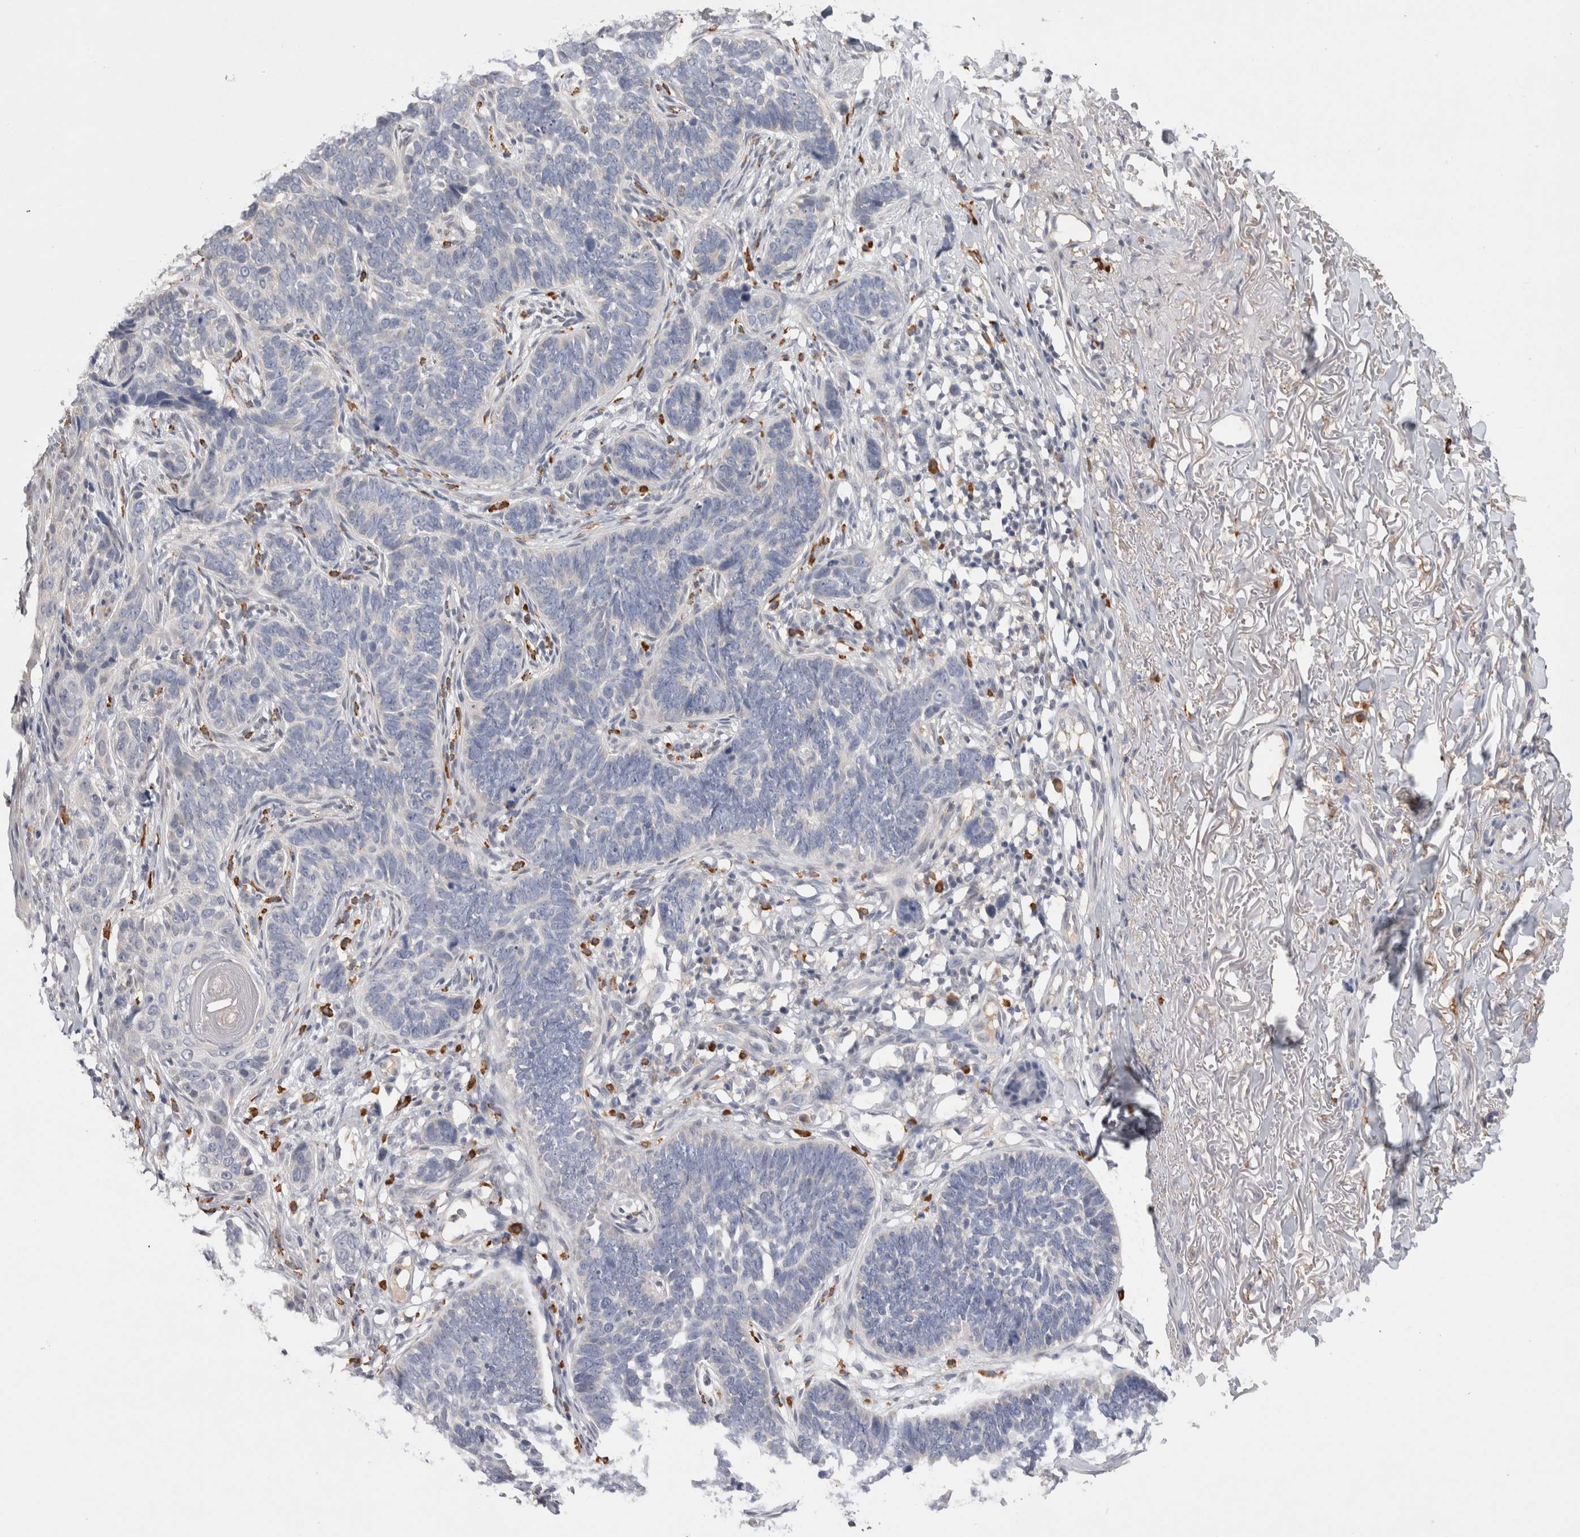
{"staining": {"intensity": "negative", "quantity": "none", "location": "none"}, "tissue": "skin cancer", "cell_type": "Tumor cells", "image_type": "cancer", "snomed": [{"axis": "morphology", "description": "Normal tissue, NOS"}, {"axis": "morphology", "description": "Basal cell carcinoma"}, {"axis": "topography", "description": "Skin"}], "caption": "This is a photomicrograph of immunohistochemistry (IHC) staining of basal cell carcinoma (skin), which shows no expression in tumor cells.", "gene": "VSIG4", "patient": {"sex": "male", "age": 77}}